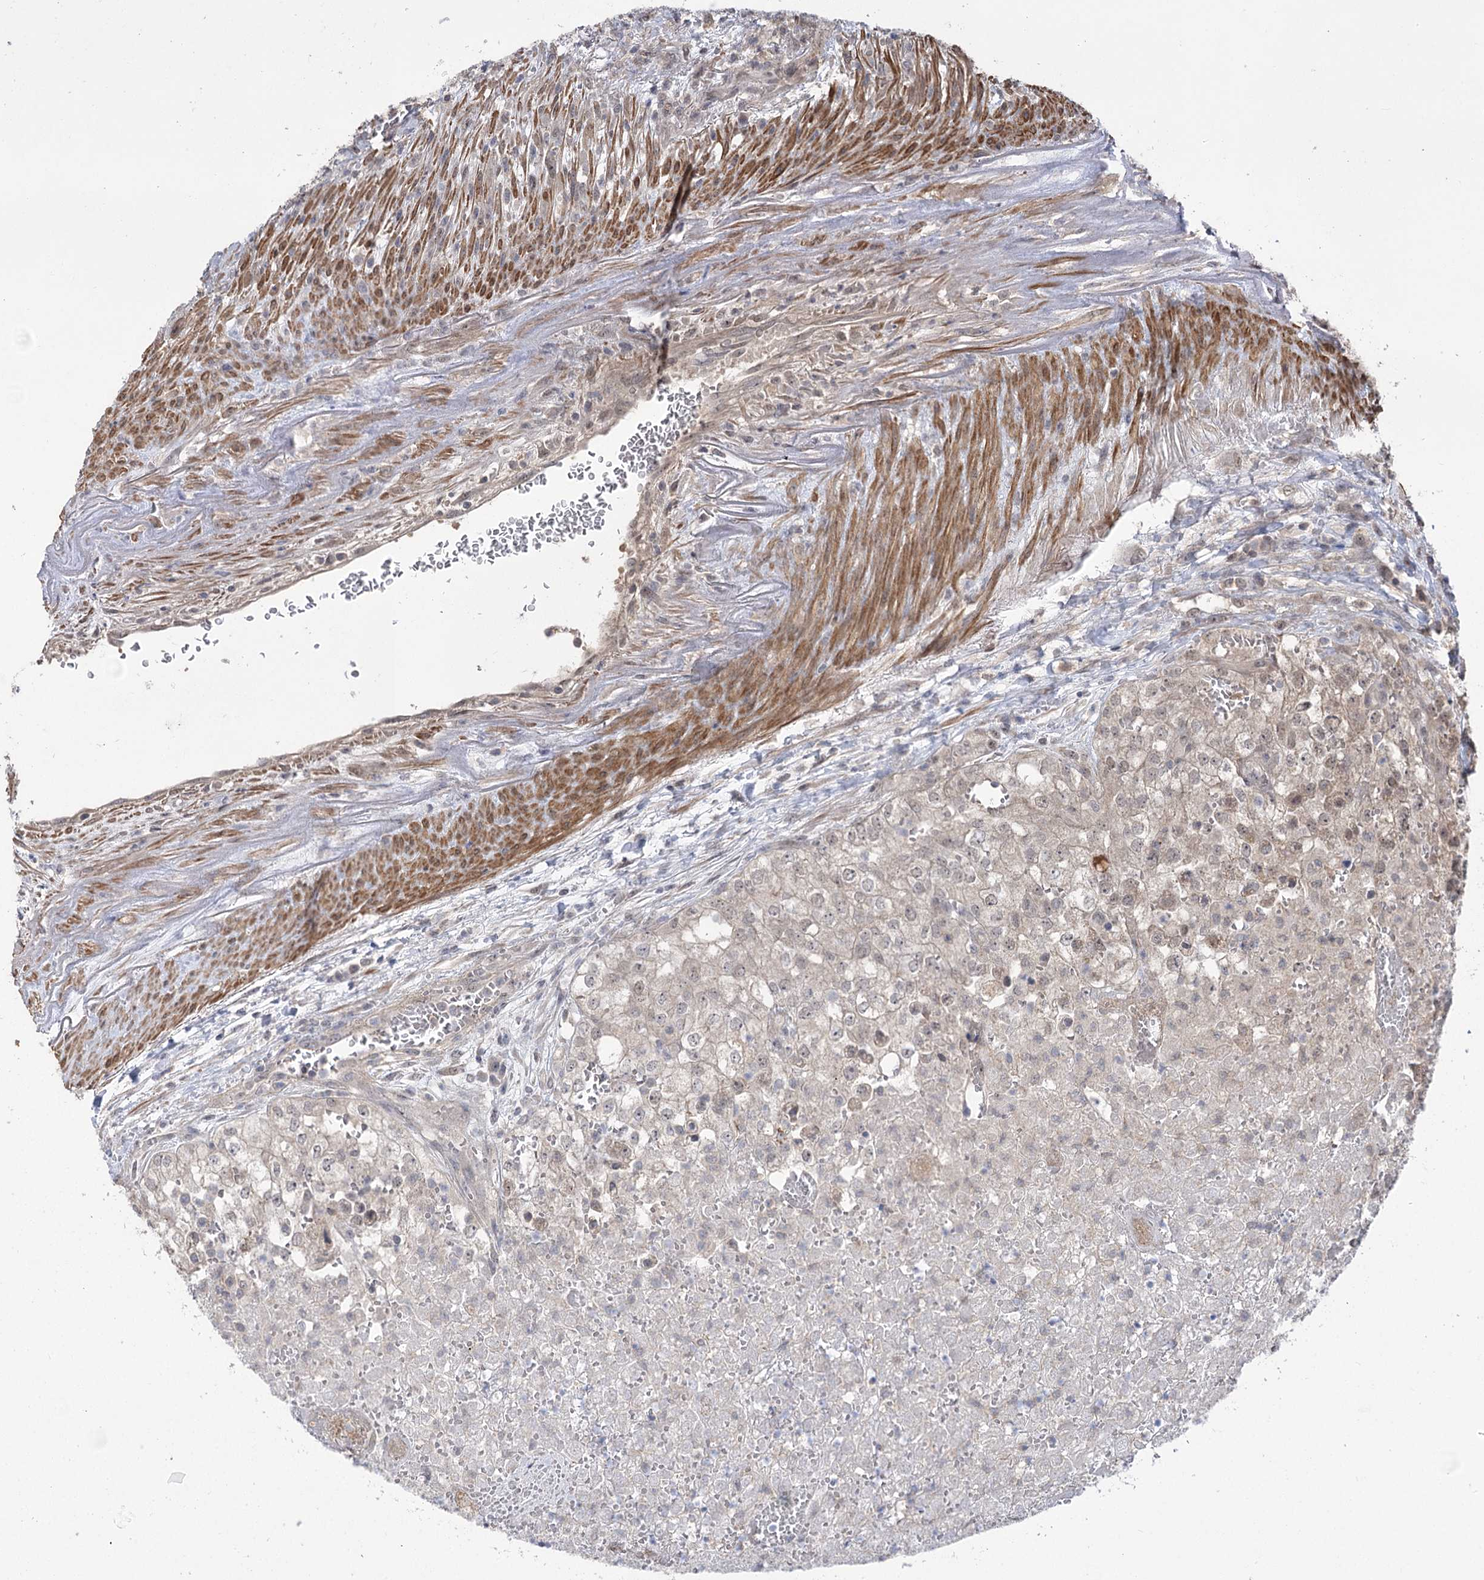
{"staining": {"intensity": "weak", "quantity": "<25%", "location": "nuclear"}, "tissue": "renal cancer", "cell_type": "Tumor cells", "image_type": "cancer", "snomed": [{"axis": "morphology", "description": "Adenocarcinoma, NOS"}, {"axis": "topography", "description": "Kidney"}], "caption": "The histopathology image demonstrates no significant positivity in tumor cells of renal cancer.", "gene": "TENM2", "patient": {"sex": "female", "age": 54}}